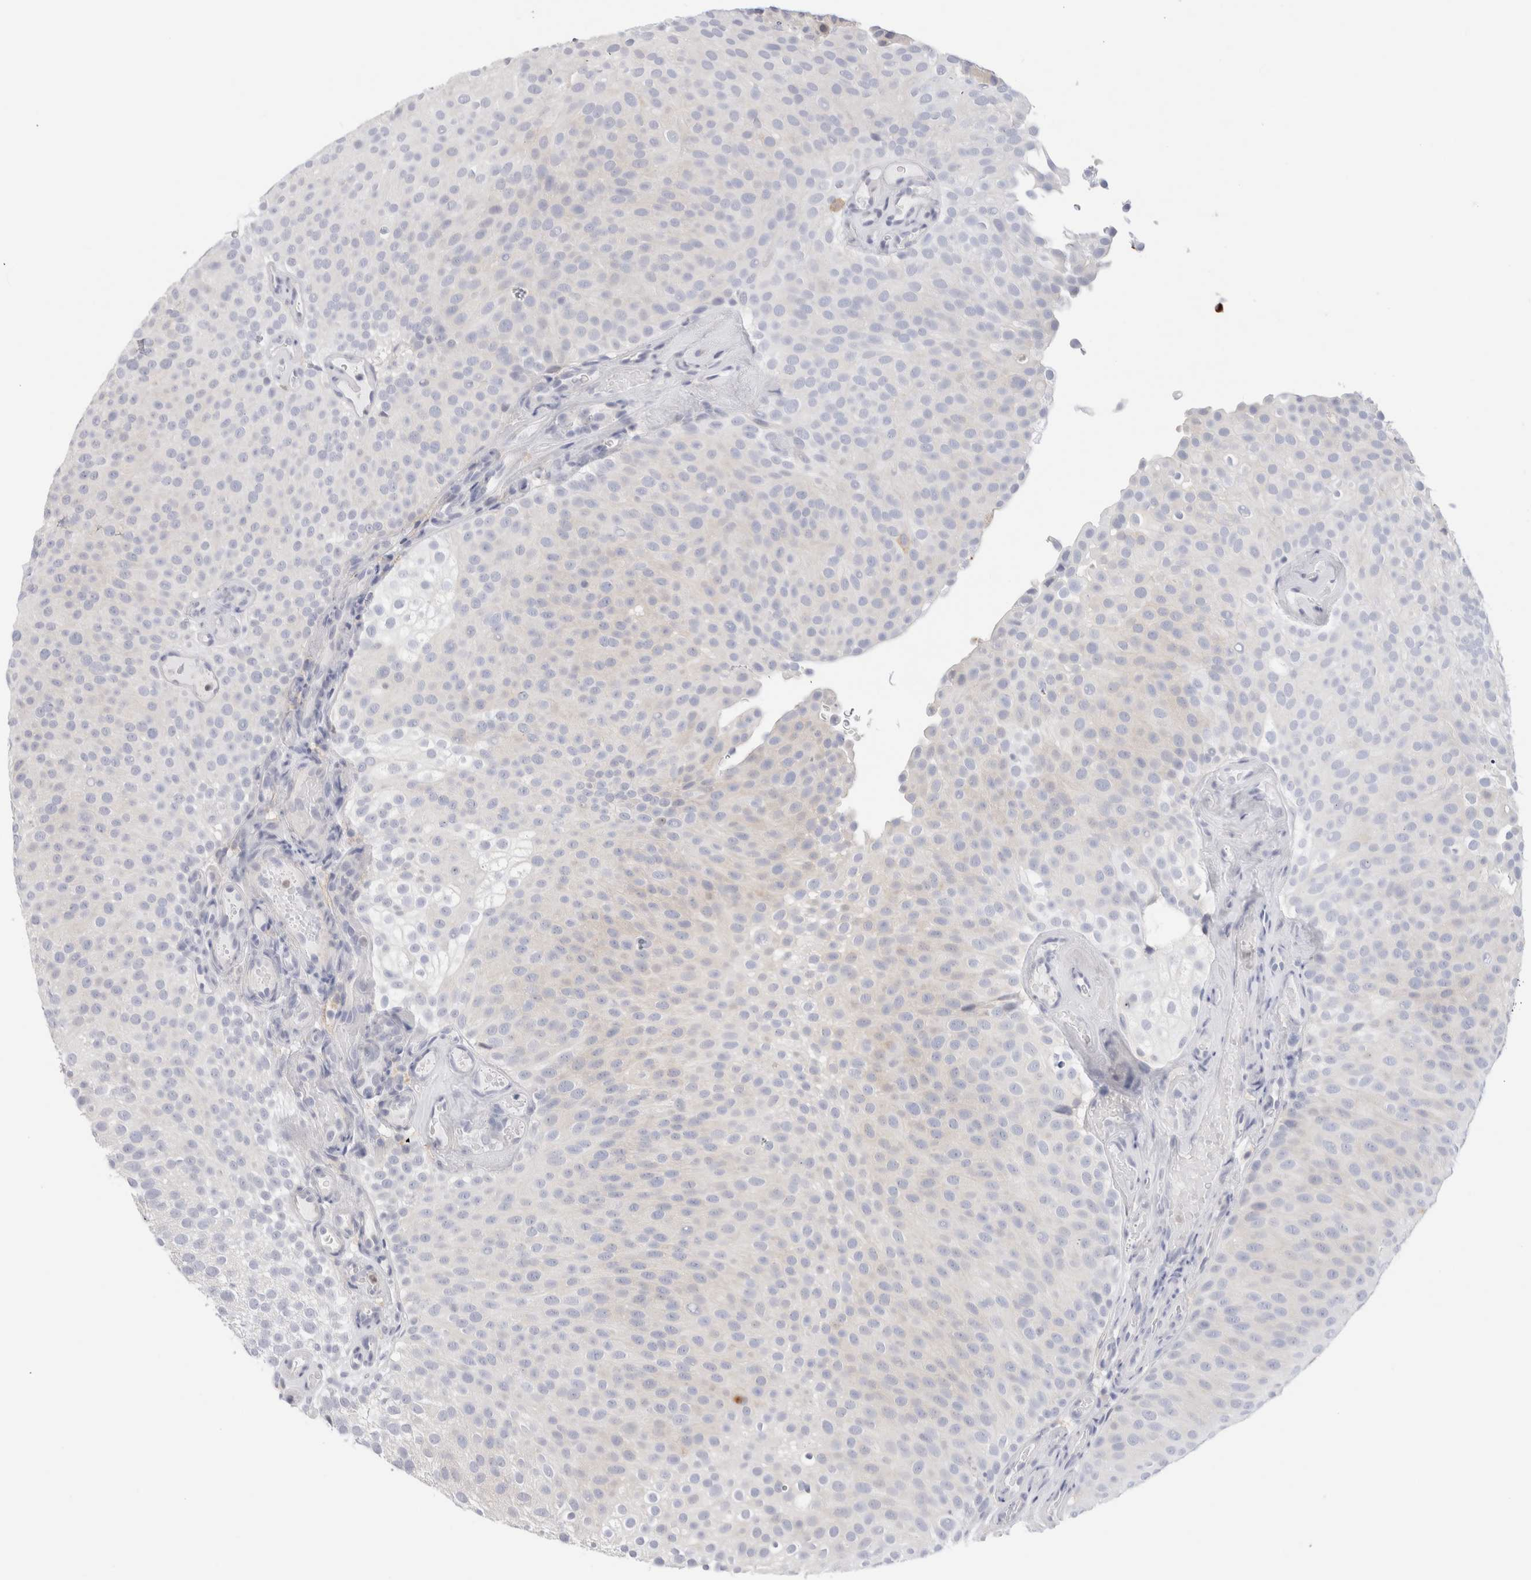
{"staining": {"intensity": "negative", "quantity": "none", "location": "none"}, "tissue": "urothelial cancer", "cell_type": "Tumor cells", "image_type": "cancer", "snomed": [{"axis": "morphology", "description": "Urothelial carcinoma, Low grade"}, {"axis": "topography", "description": "Urinary bladder"}], "caption": "Tumor cells are negative for brown protein staining in urothelial cancer.", "gene": "ADAM30", "patient": {"sex": "male", "age": 78}}